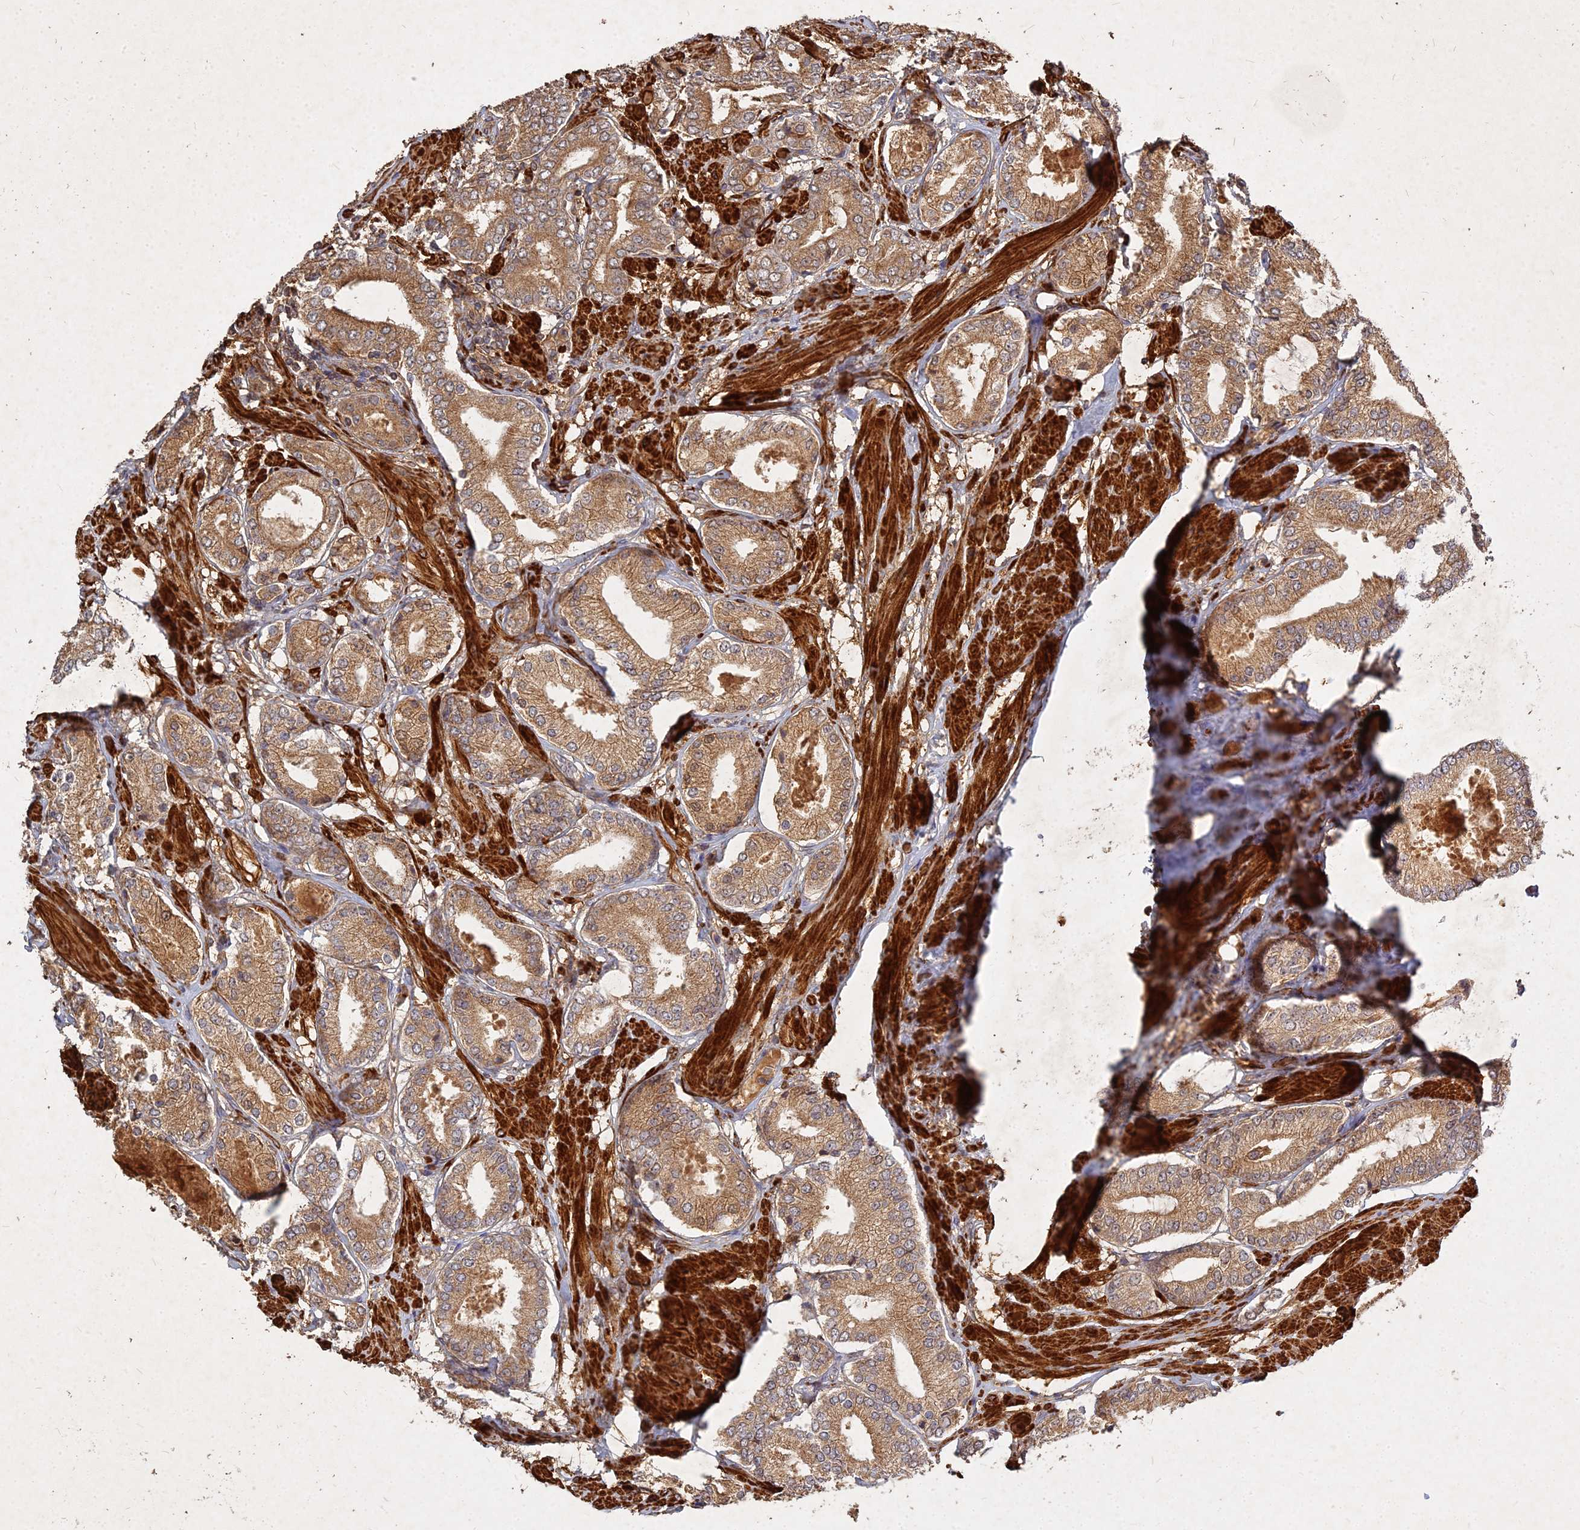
{"staining": {"intensity": "moderate", "quantity": ">75%", "location": "cytoplasmic/membranous"}, "tissue": "prostate cancer", "cell_type": "Tumor cells", "image_type": "cancer", "snomed": [{"axis": "morphology", "description": "Adenocarcinoma, High grade"}, {"axis": "topography", "description": "Prostate and seminal vesicle, NOS"}], "caption": "Protein staining exhibits moderate cytoplasmic/membranous staining in about >75% of tumor cells in high-grade adenocarcinoma (prostate).", "gene": "UBE2W", "patient": {"sex": "male", "age": 64}}